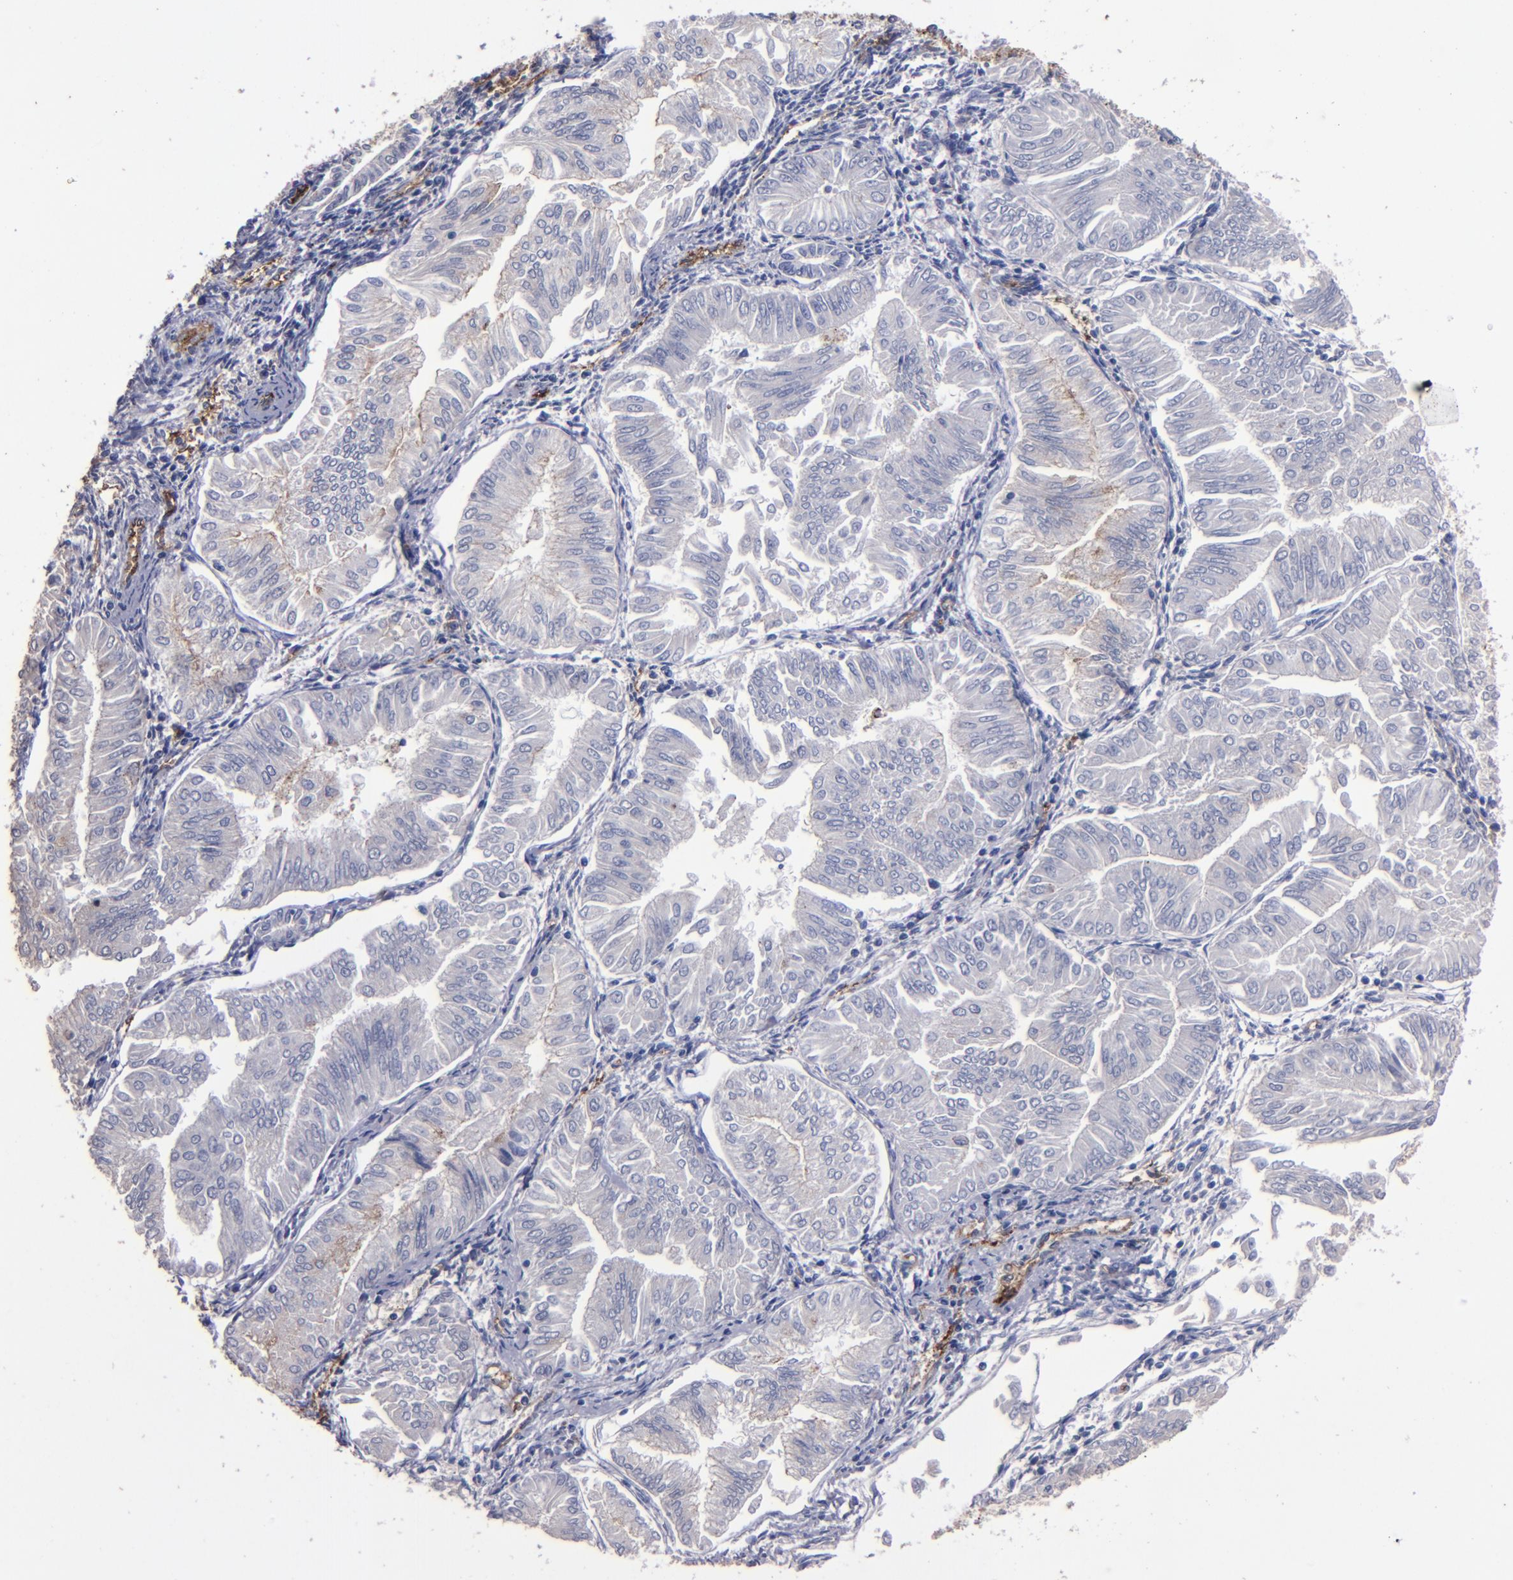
{"staining": {"intensity": "weak", "quantity": "<25%", "location": "cytoplasmic/membranous"}, "tissue": "endometrial cancer", "cell_type": "Tumor cells", "image_type": "cancer", "snomed": [{"axis": "morphology", "description": "Adenocarcinoma, NOS"}, {"axis": "topography", "description": "Endometrium"}], "caption": "Immunohistochemistry (IHC) photomicrograph of neoplastic tissue: endometrial cancer stained with DAB shows no significant protein staining in tumor cells. The staining is performed using DAB brown chromogen with nuclei counter-stained in using hematoxylin.", "gene": "CLDN5", "patient": {"sex": "female", "age": 53}}